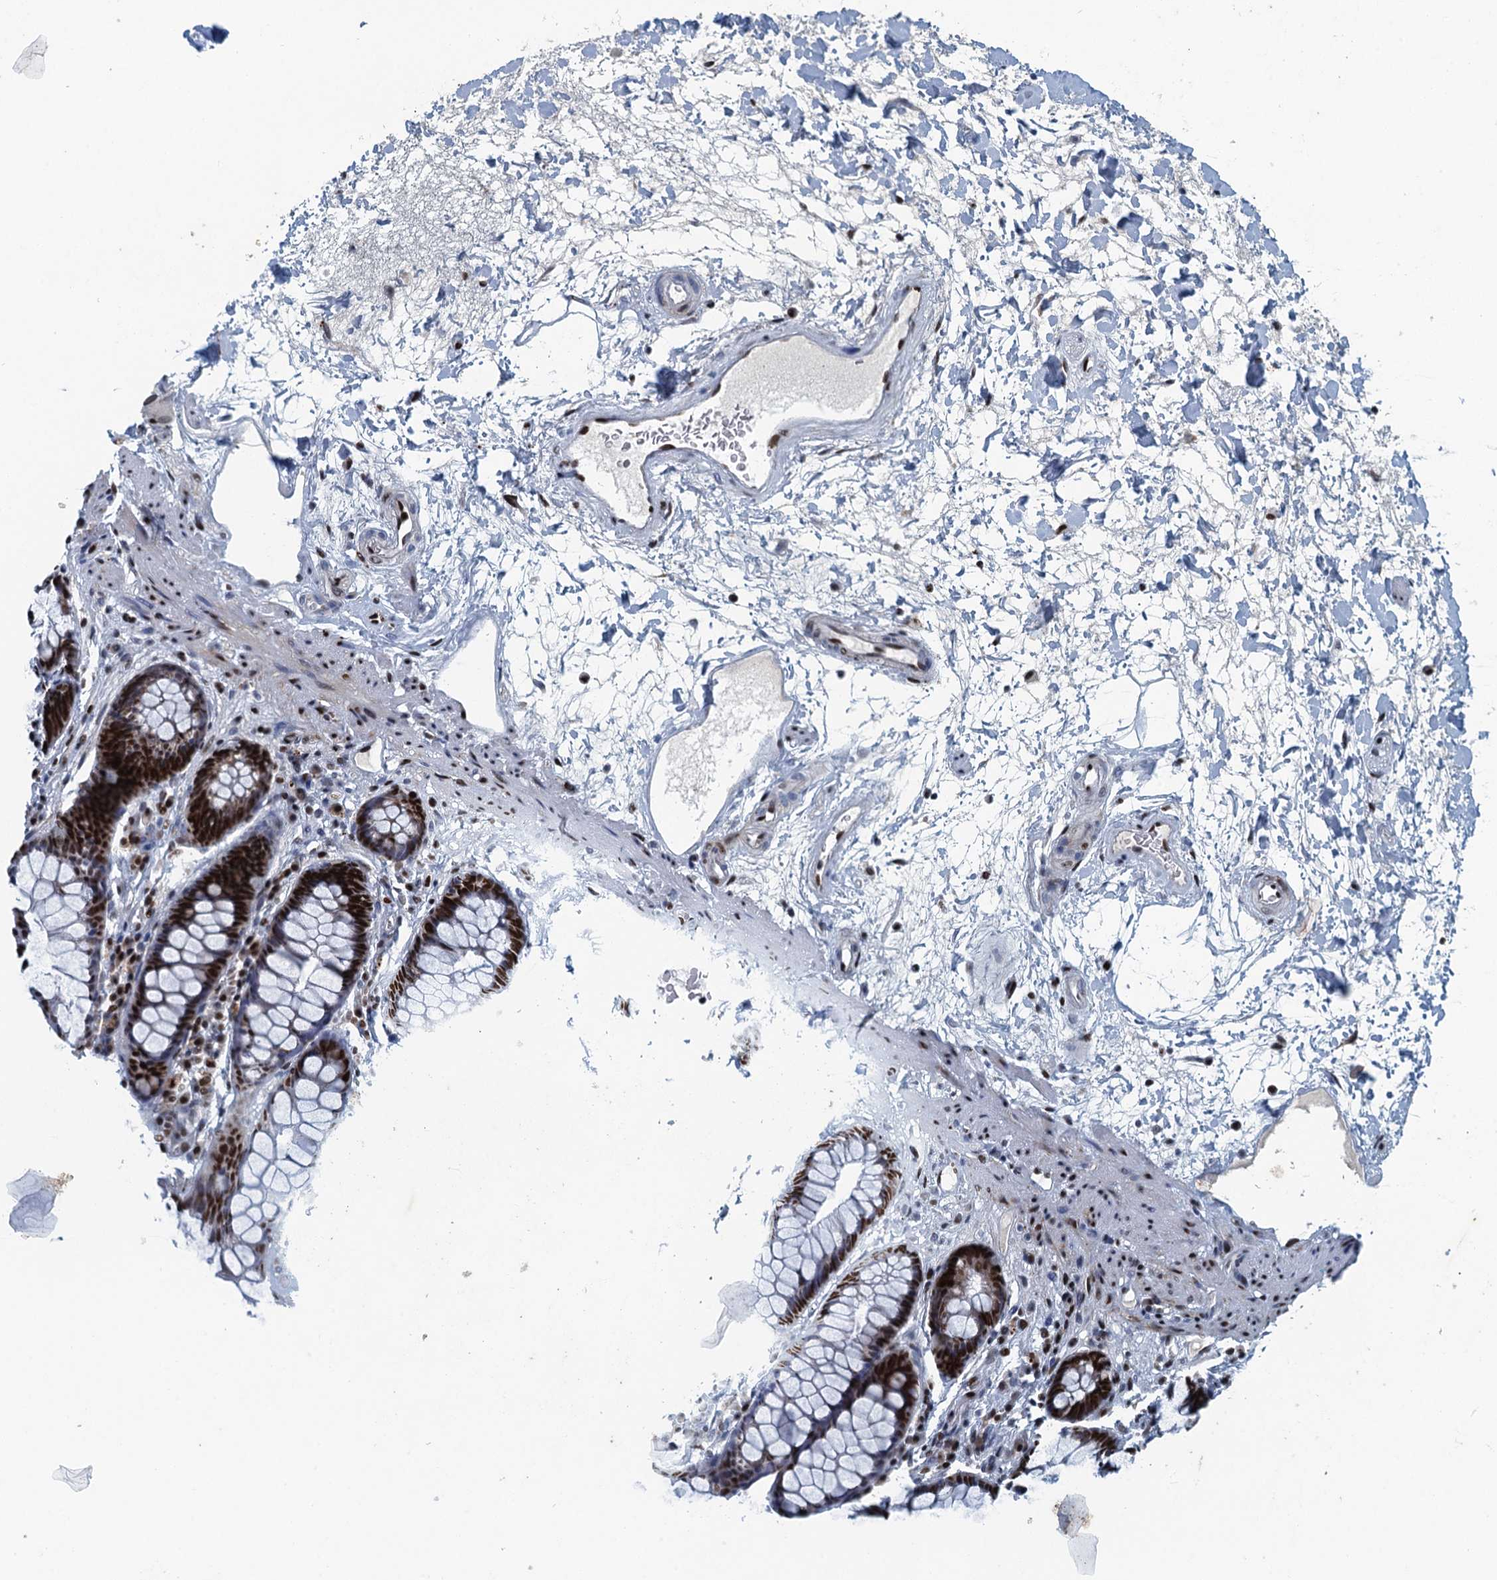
{"staining": {"intensity": "strong", "quantity": ">75%", "location": "nuclear"}, "tissue": "rectum", "cell_type": "Glandular cells", "image_type": "normal", "snomed": [{"axis": "morphology", "description": "Normal tissue, NOS"}, {"axis": "topography", "description": "Rectum"}], "caption": "The histopathology image demonstrates immunohistochemical staining of benign rectum. There is strong nuclear positivity is identified in about >75% of glandular cells. (Brightfield microscopy of DAB IHC at high magnification).", "gene": "ANKRD13D", "patient": {"sex": "male", "age": 64}}